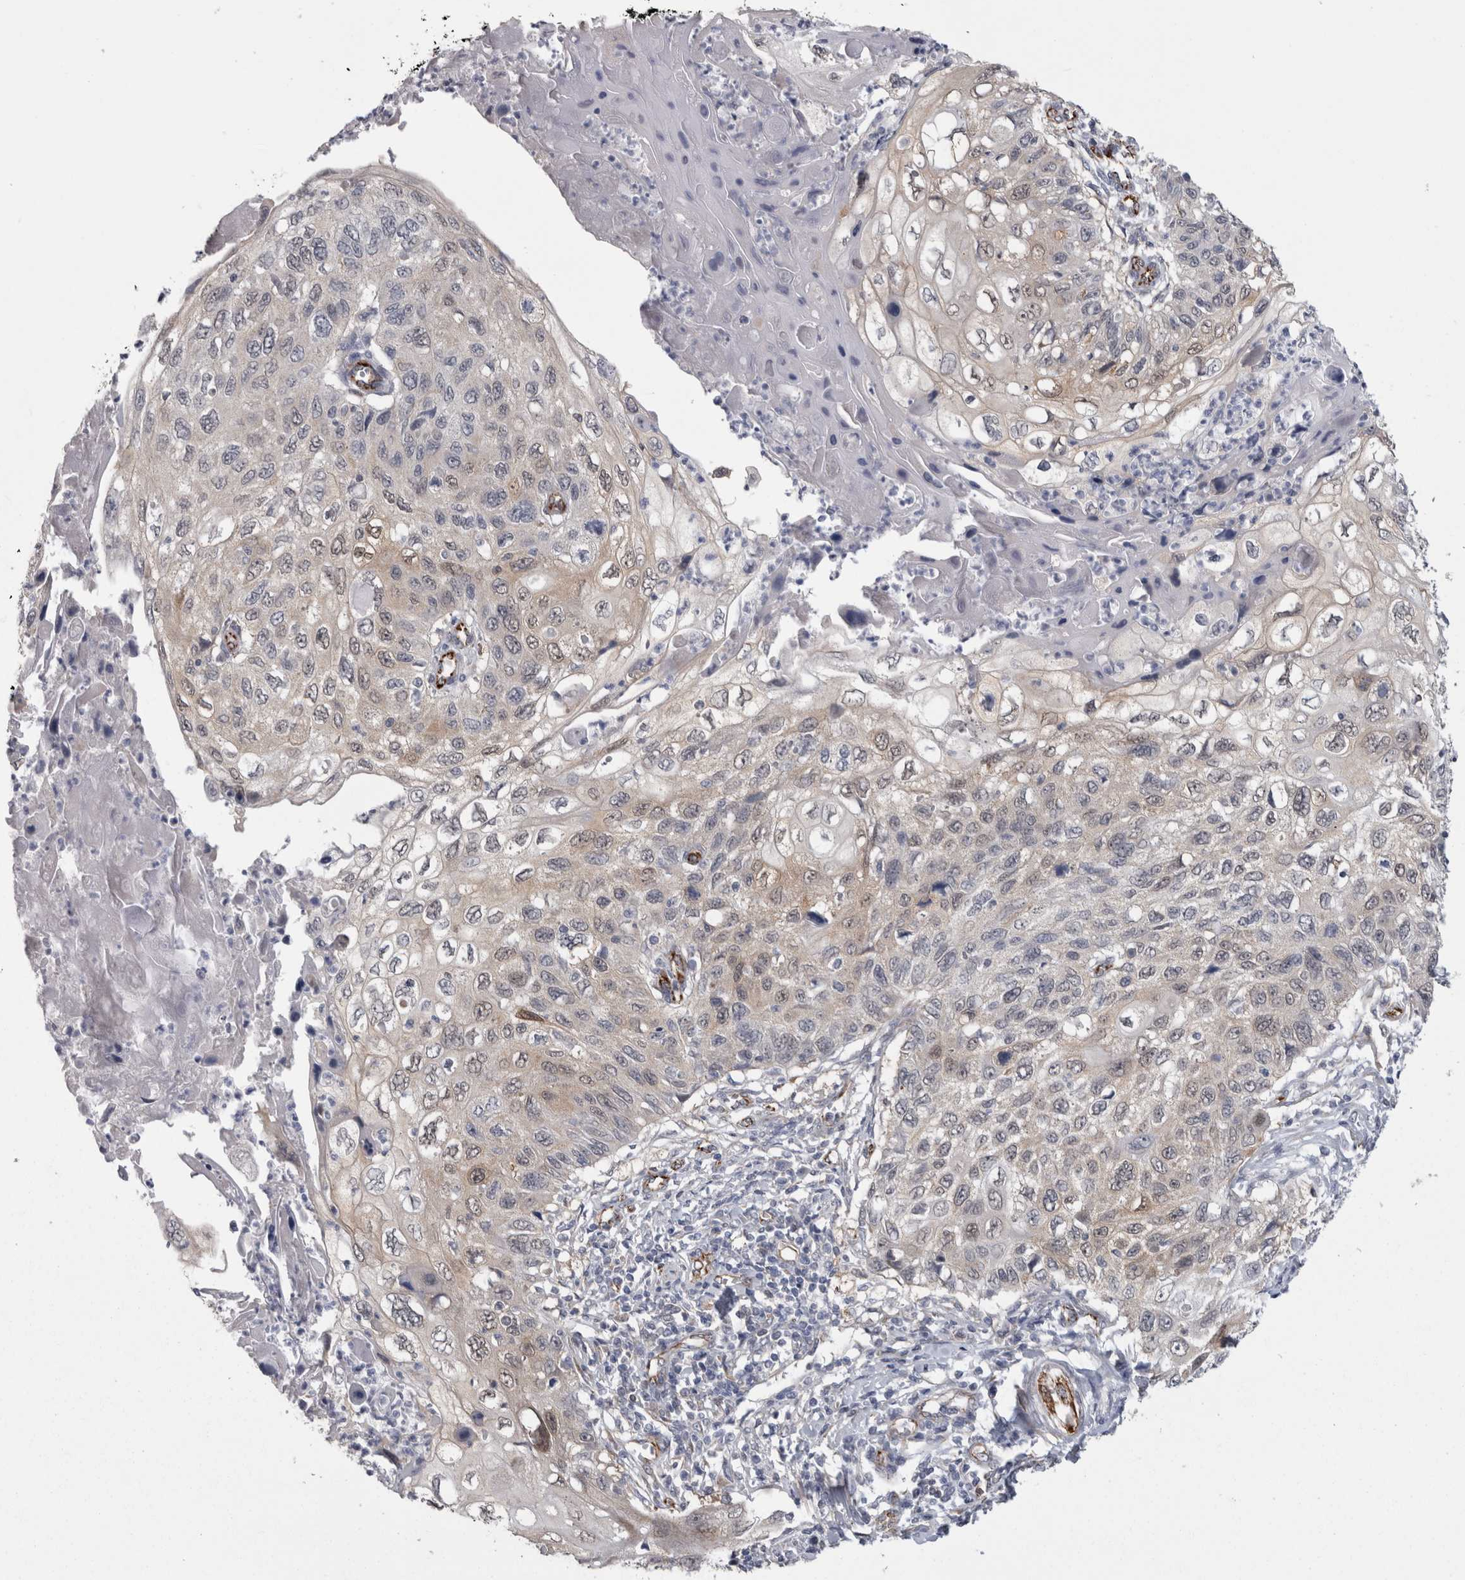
{"staining": {"intensity": "weak", "quantity": "<25%", "location": "cytoplasmic/membranous,nuclear"}, "tissue": "cervical cancer", "cell_type": "Tumor cells", "image_type": "cancer", "snomed": [{"axis": "morphology", "description": "Squamous cell carcinoma, NOS"}, {"axis": "topography", "description": "Cervix"}], "caption": "Tumor cells are negative for brown protein staining in cervical cancer (squamous cell carcinoma).", "gene": "ACOT7", "patient": {"sex": "female", "age": 70}}